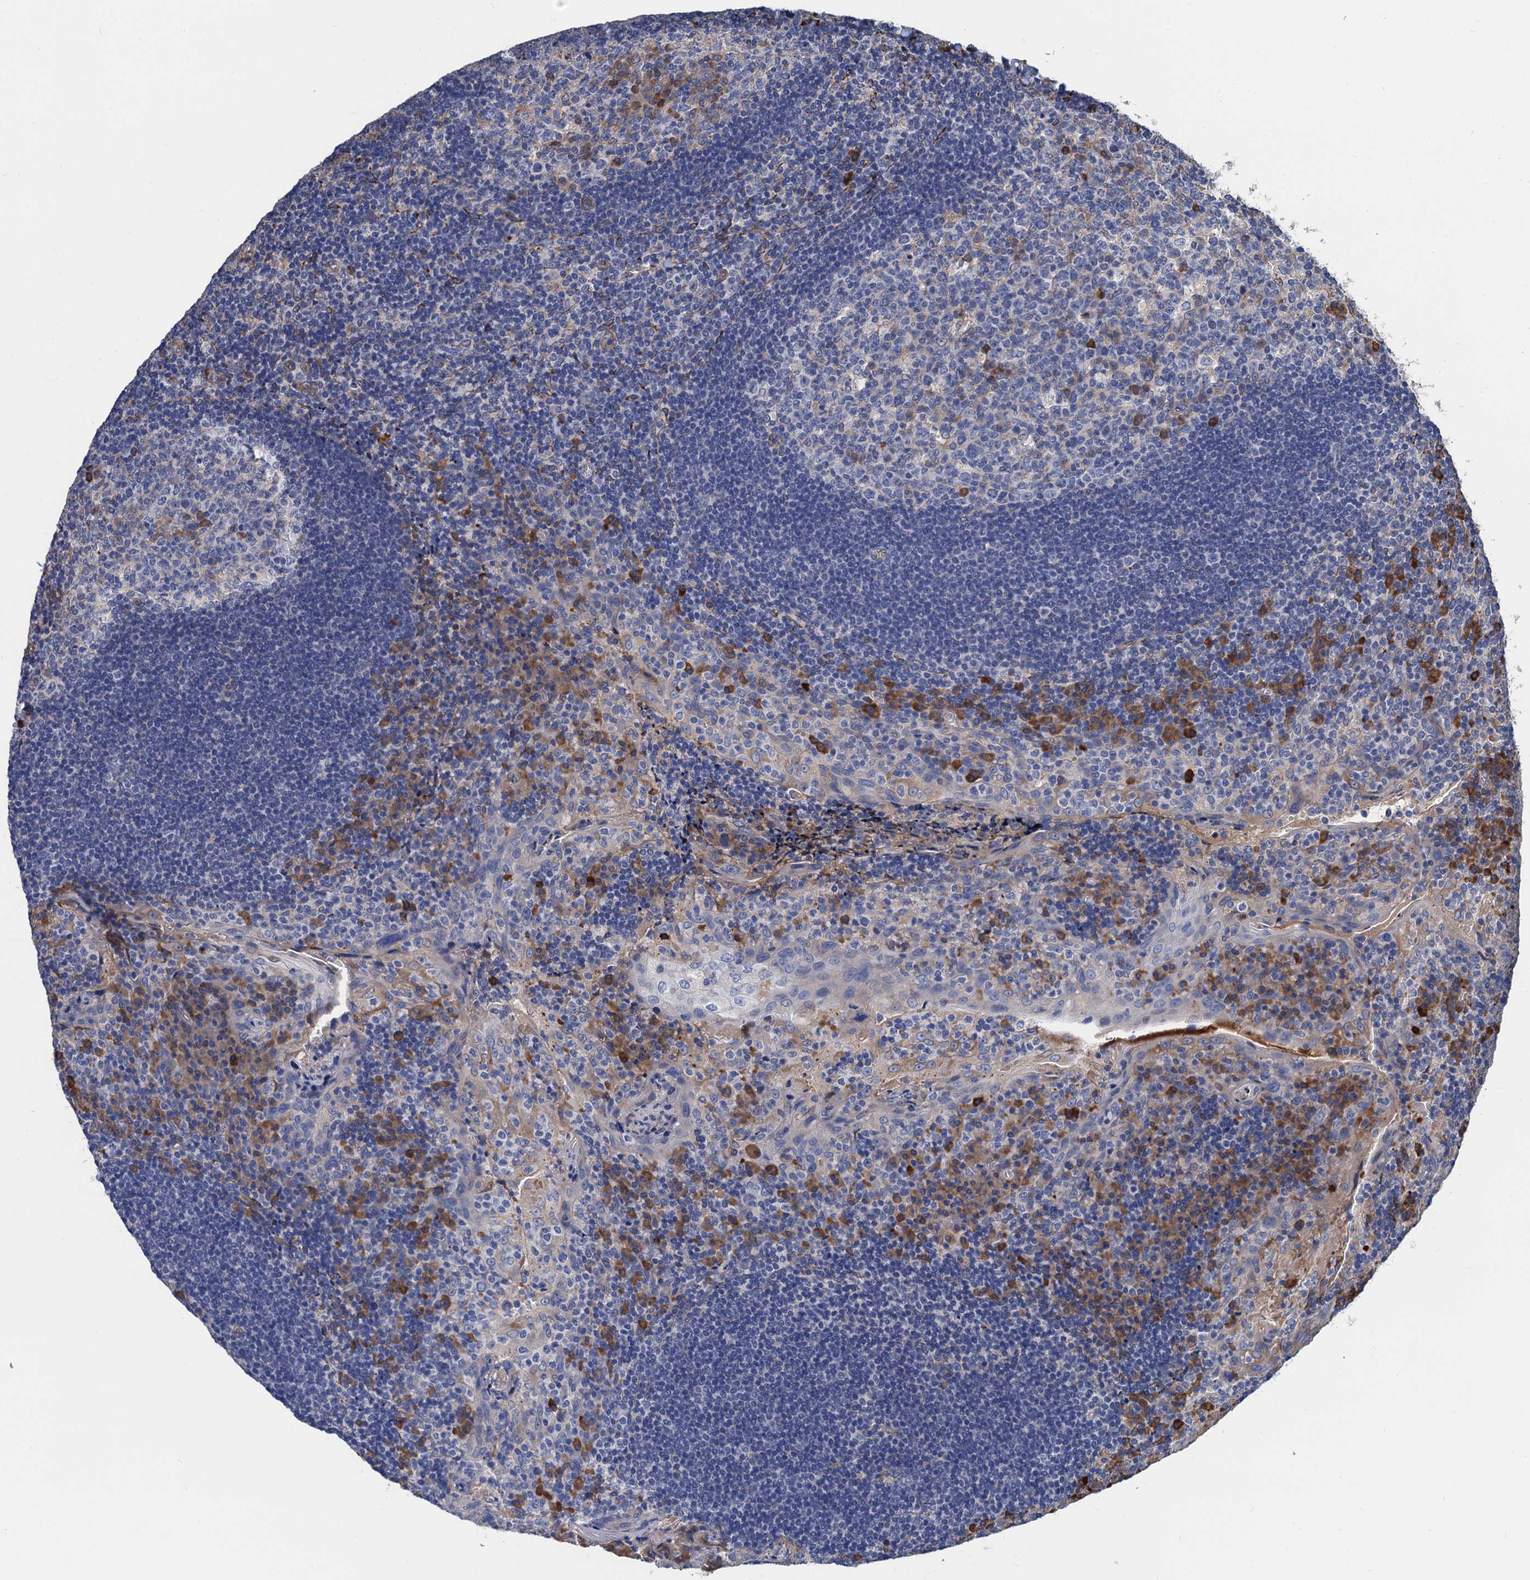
{"staining": {"intensity": "moderate", "quantity": "<25%", "location": "cytoplasmic/membranous"}, "tissue": "tonsil", "cell_type": "Germinal center cells", "image_type": "normal", "snomed": [{"axis": "morphology", "description": "Normal tissue, NOS"}, {"axis": "topography", "description": "Tonsil"}], "caption": "Human tonsil stained with a brown dye reveals moderate cytoplasmic/membranous positive positivity in about <25% of germinal center cells.", "gene": "CNNM1", "patient": {"sex": "male", "age": 17}}